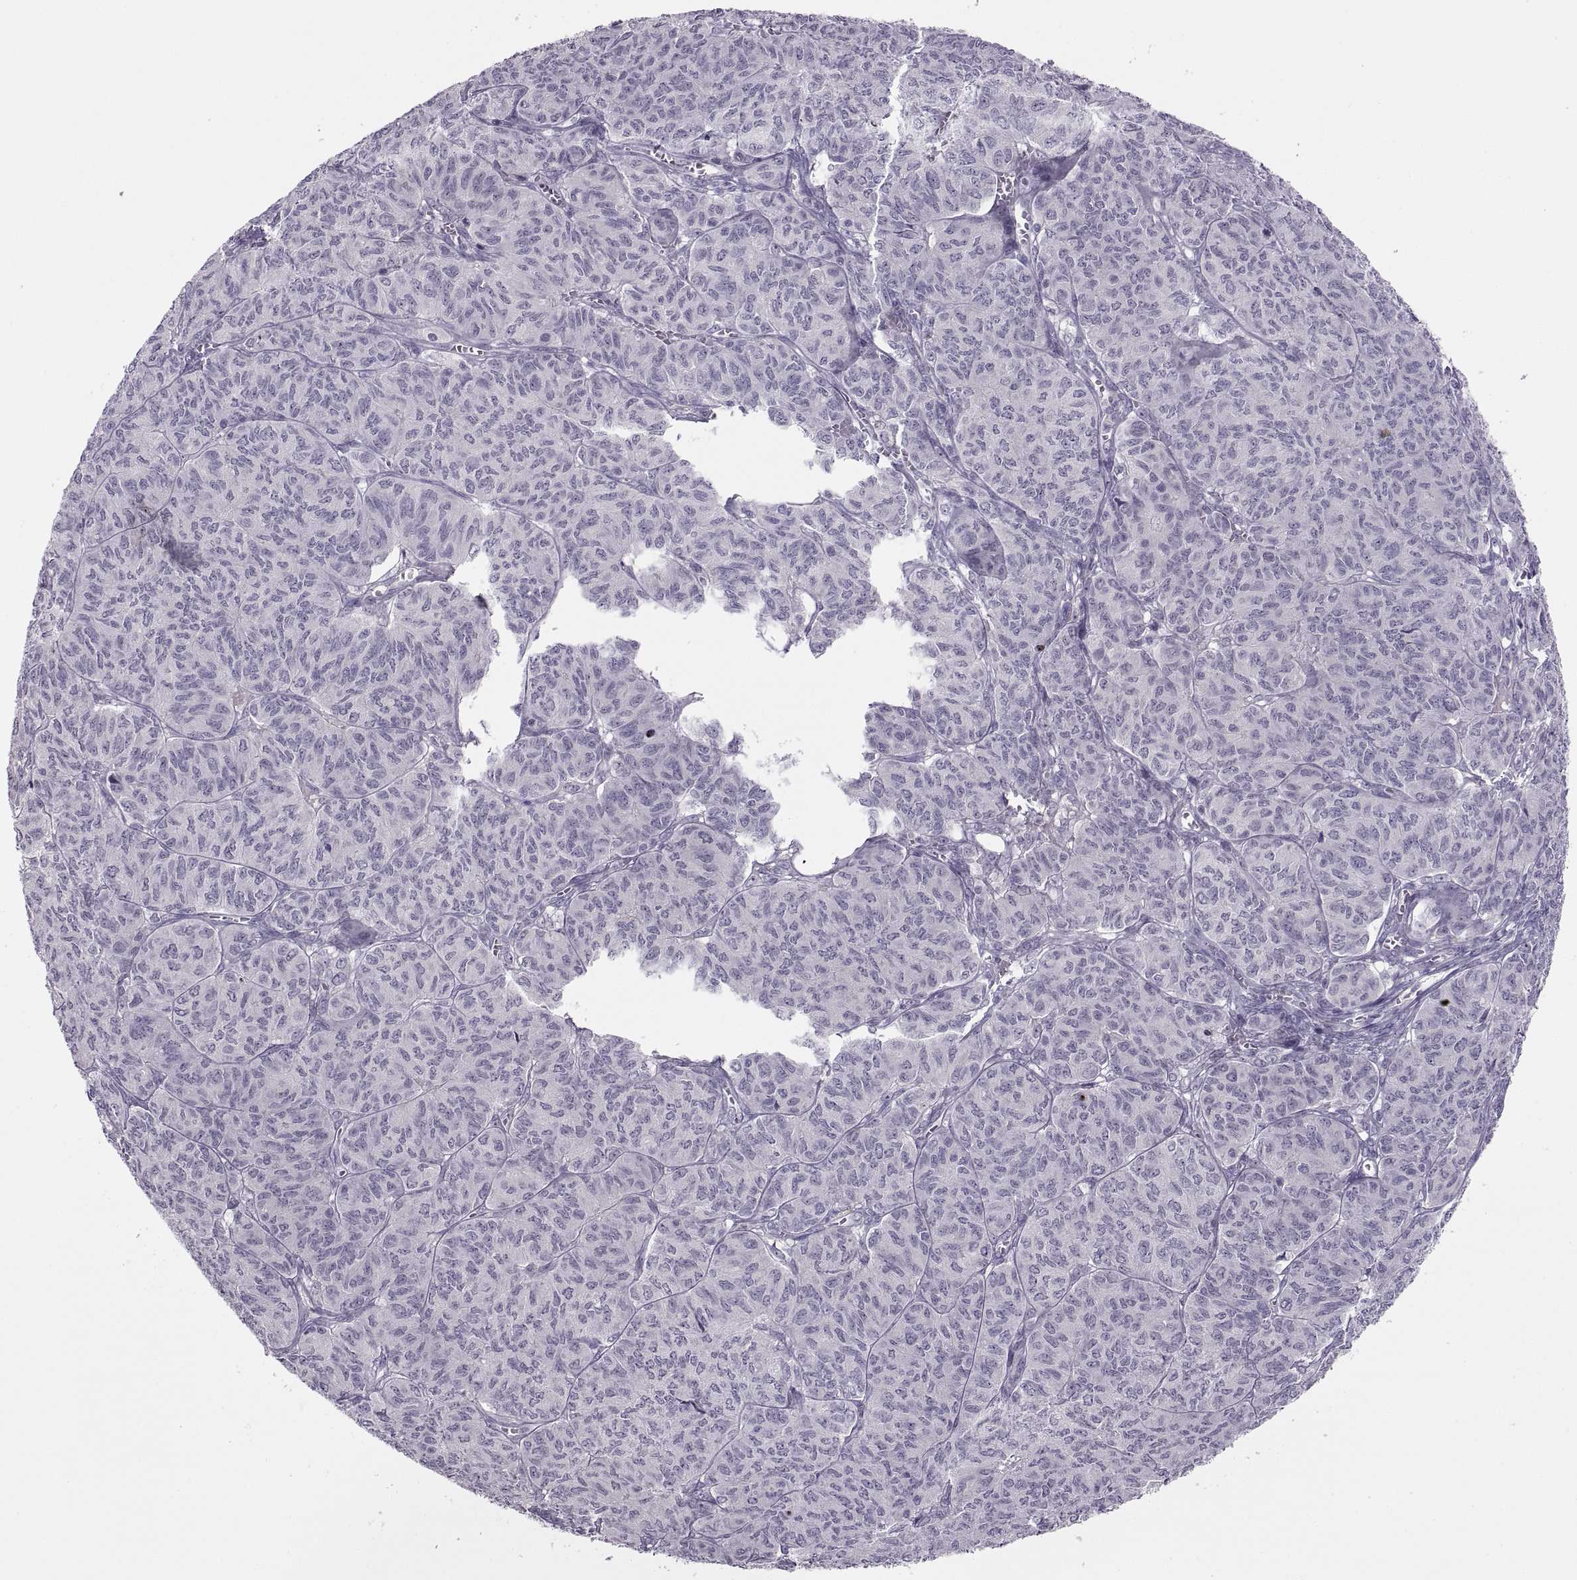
{"staining": {"intensity": "negative", "quantity": "none", "location": "none"}, "tissue": "ovarian cancer", "cell_type": "Tumor cells", "image_type": "cancer", "snomed": [{"axis": "morphology", "description": "Carcinoma, endometroid"}, {"axis": "topography", "description": "Ovary"}], "caption": "Immunohistochemistry (IHC) photomicrograph of ovarian endometroid carcinoma stained for a protein (brown), which displays no positivity in tumor cells.", "gene": "CHCT1", "patient": {"sex": "female", "age": 80}}